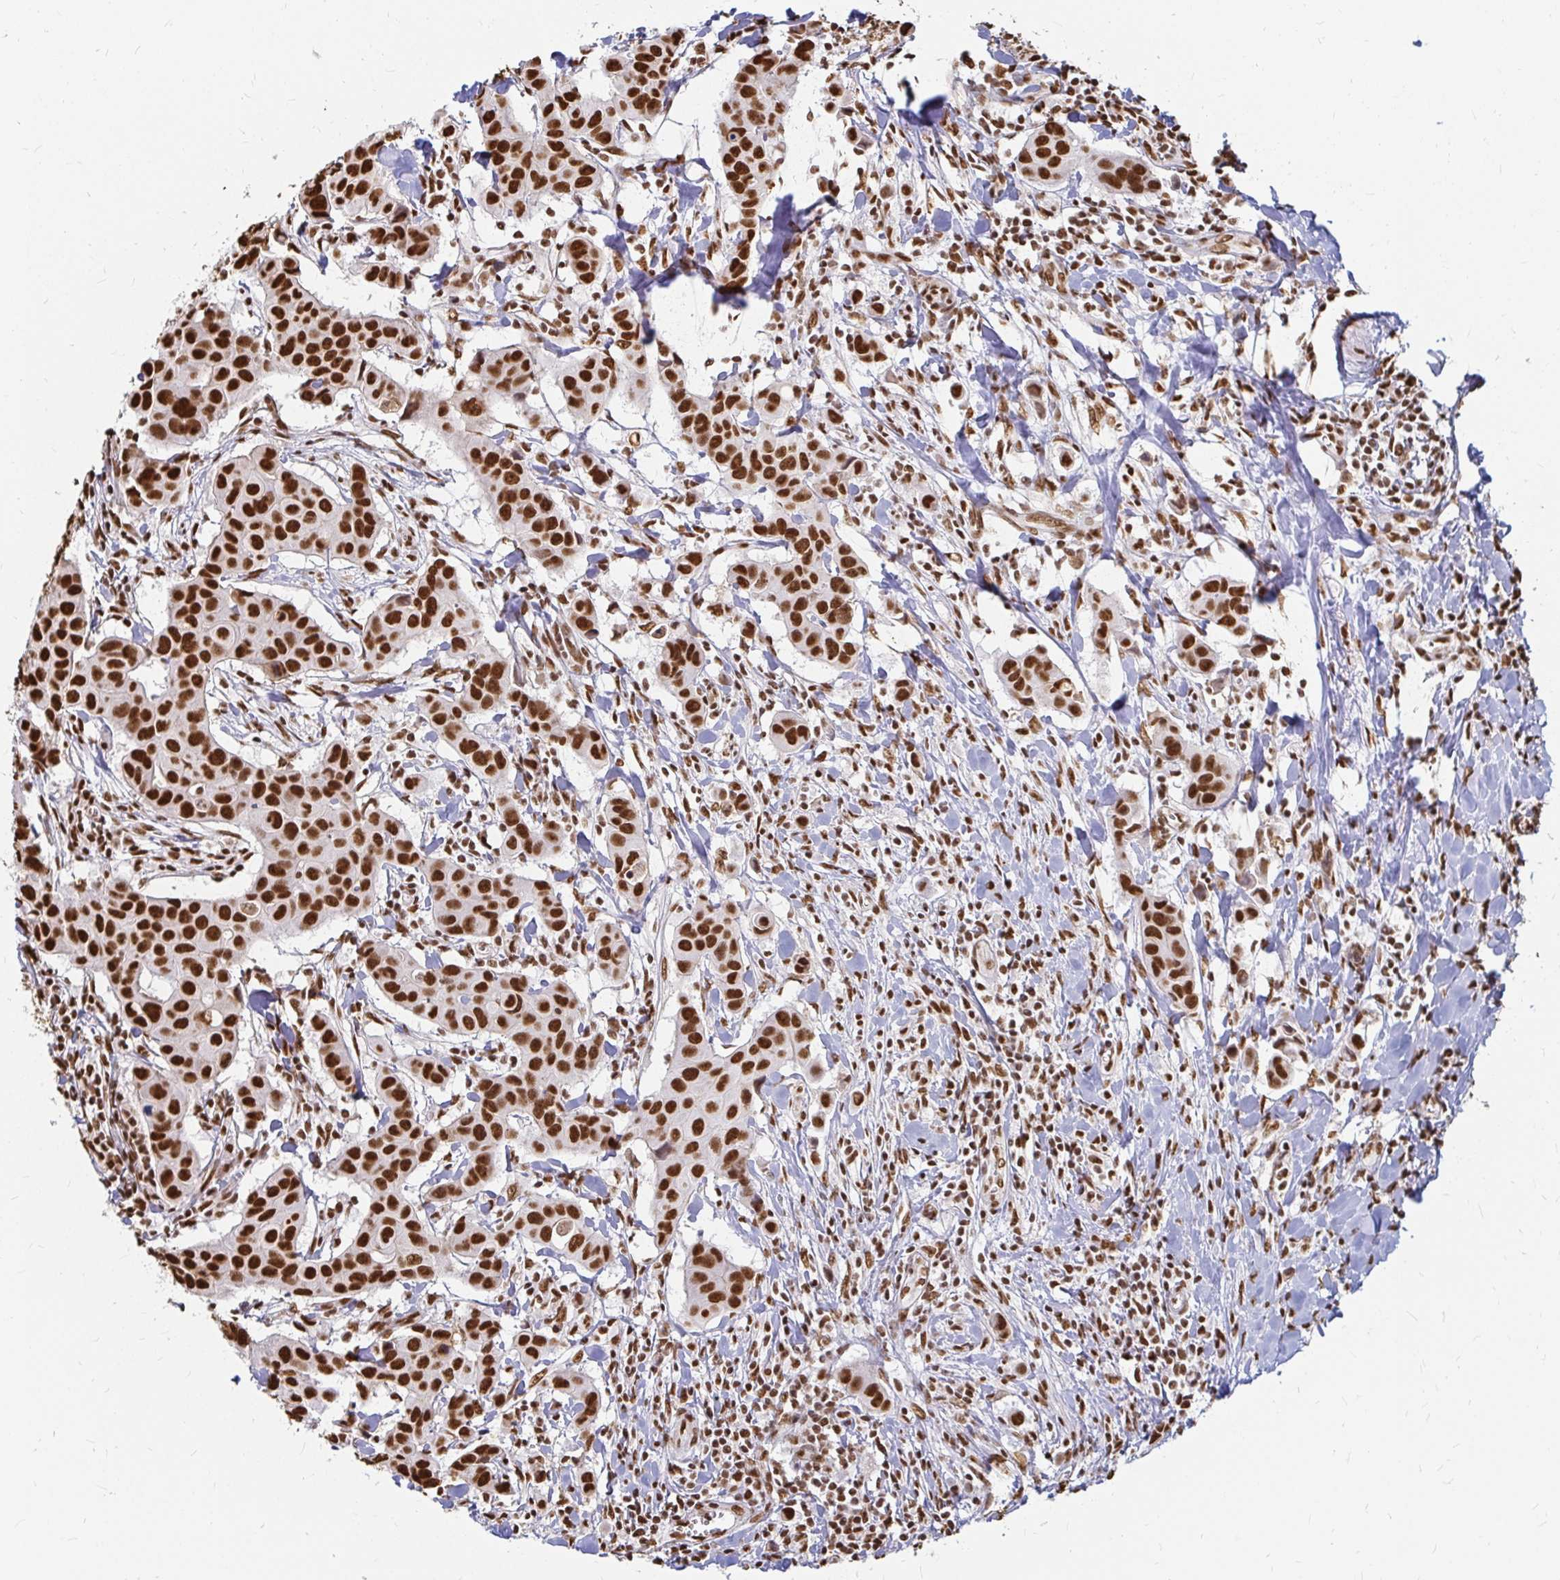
{"staining": {"intensity": "strong", "quantity": ">75%", "location": "nuclear"}, "tissue": "breast cancer", "cell_type": "Tumor cells", "image_type": "cancer", "snomed": [{"axis": "morphology", "description": "Duct carcinoma"}, {"axis": "topography", "description": "Breast"}], "caption": "A brown stain highlights strong nuclear expression of a protein in breast cancer tumor cells. (DAB = brown stain, brightfield microscopy at high magnification).", "gene": "HNRNPU", "patient": {"sex": "female", "age": 24}}